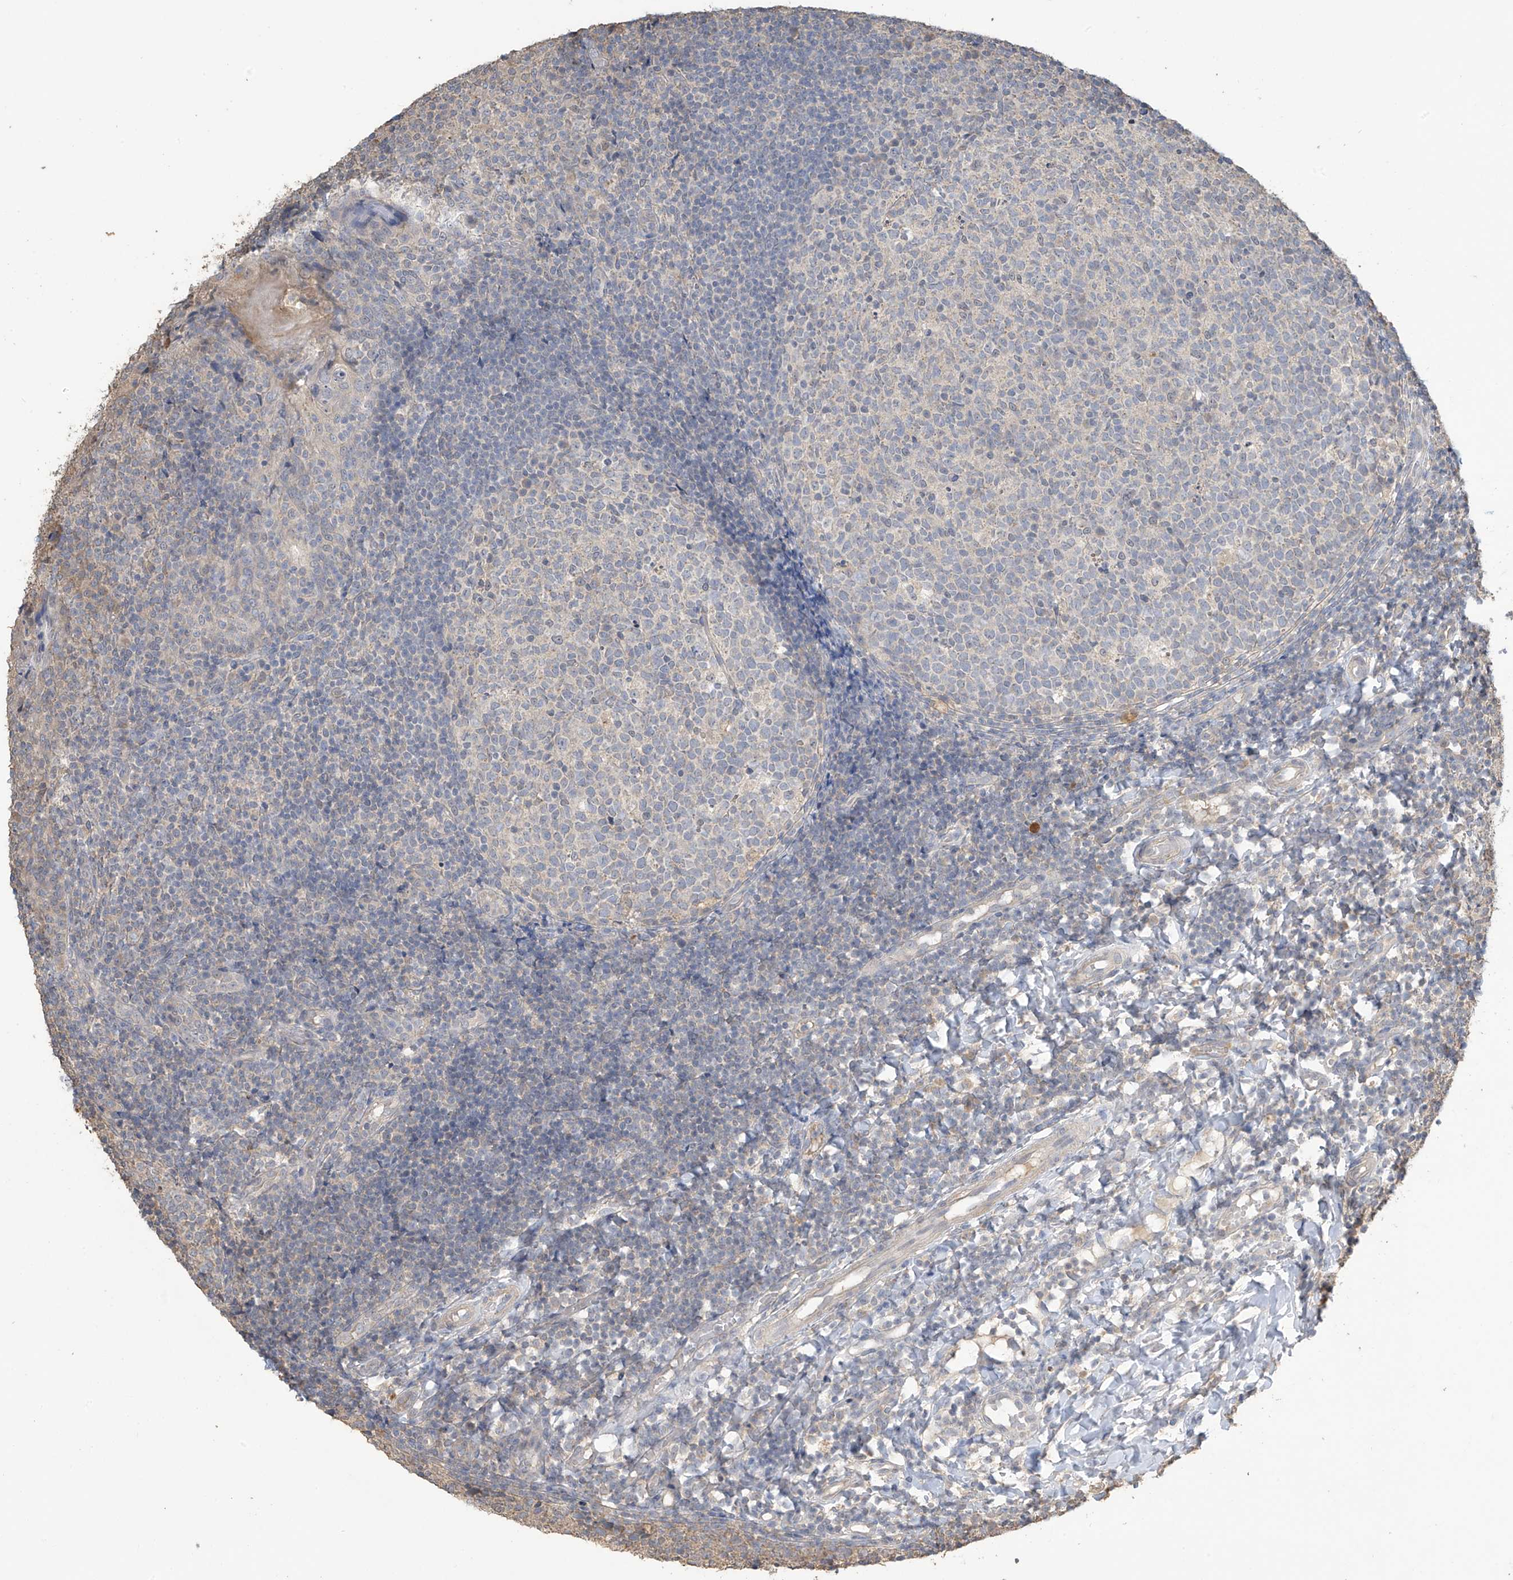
{"staining": {"intensity": "negative", "quantity": "none", "location": "none"}, "tissue": "tonsil", "cell_type": "Germinal center cells", "image_type": "normal", "snomed": [{"axis": "morphology", "description": "Normal tissue, NOS"}, {"axis": "topography", "description": "Tonsil"}], "caption": "Immunohistochemistry (IHC) photomicrograph of unremarkable tonsil: tonsil stained with DAB shows no significant protein expression in germinal center cells. (DAB immunohistochemistry (IHC), high magnification).", "gene": "SLFN14", "patient": {"sex": "female", "age": 19}}